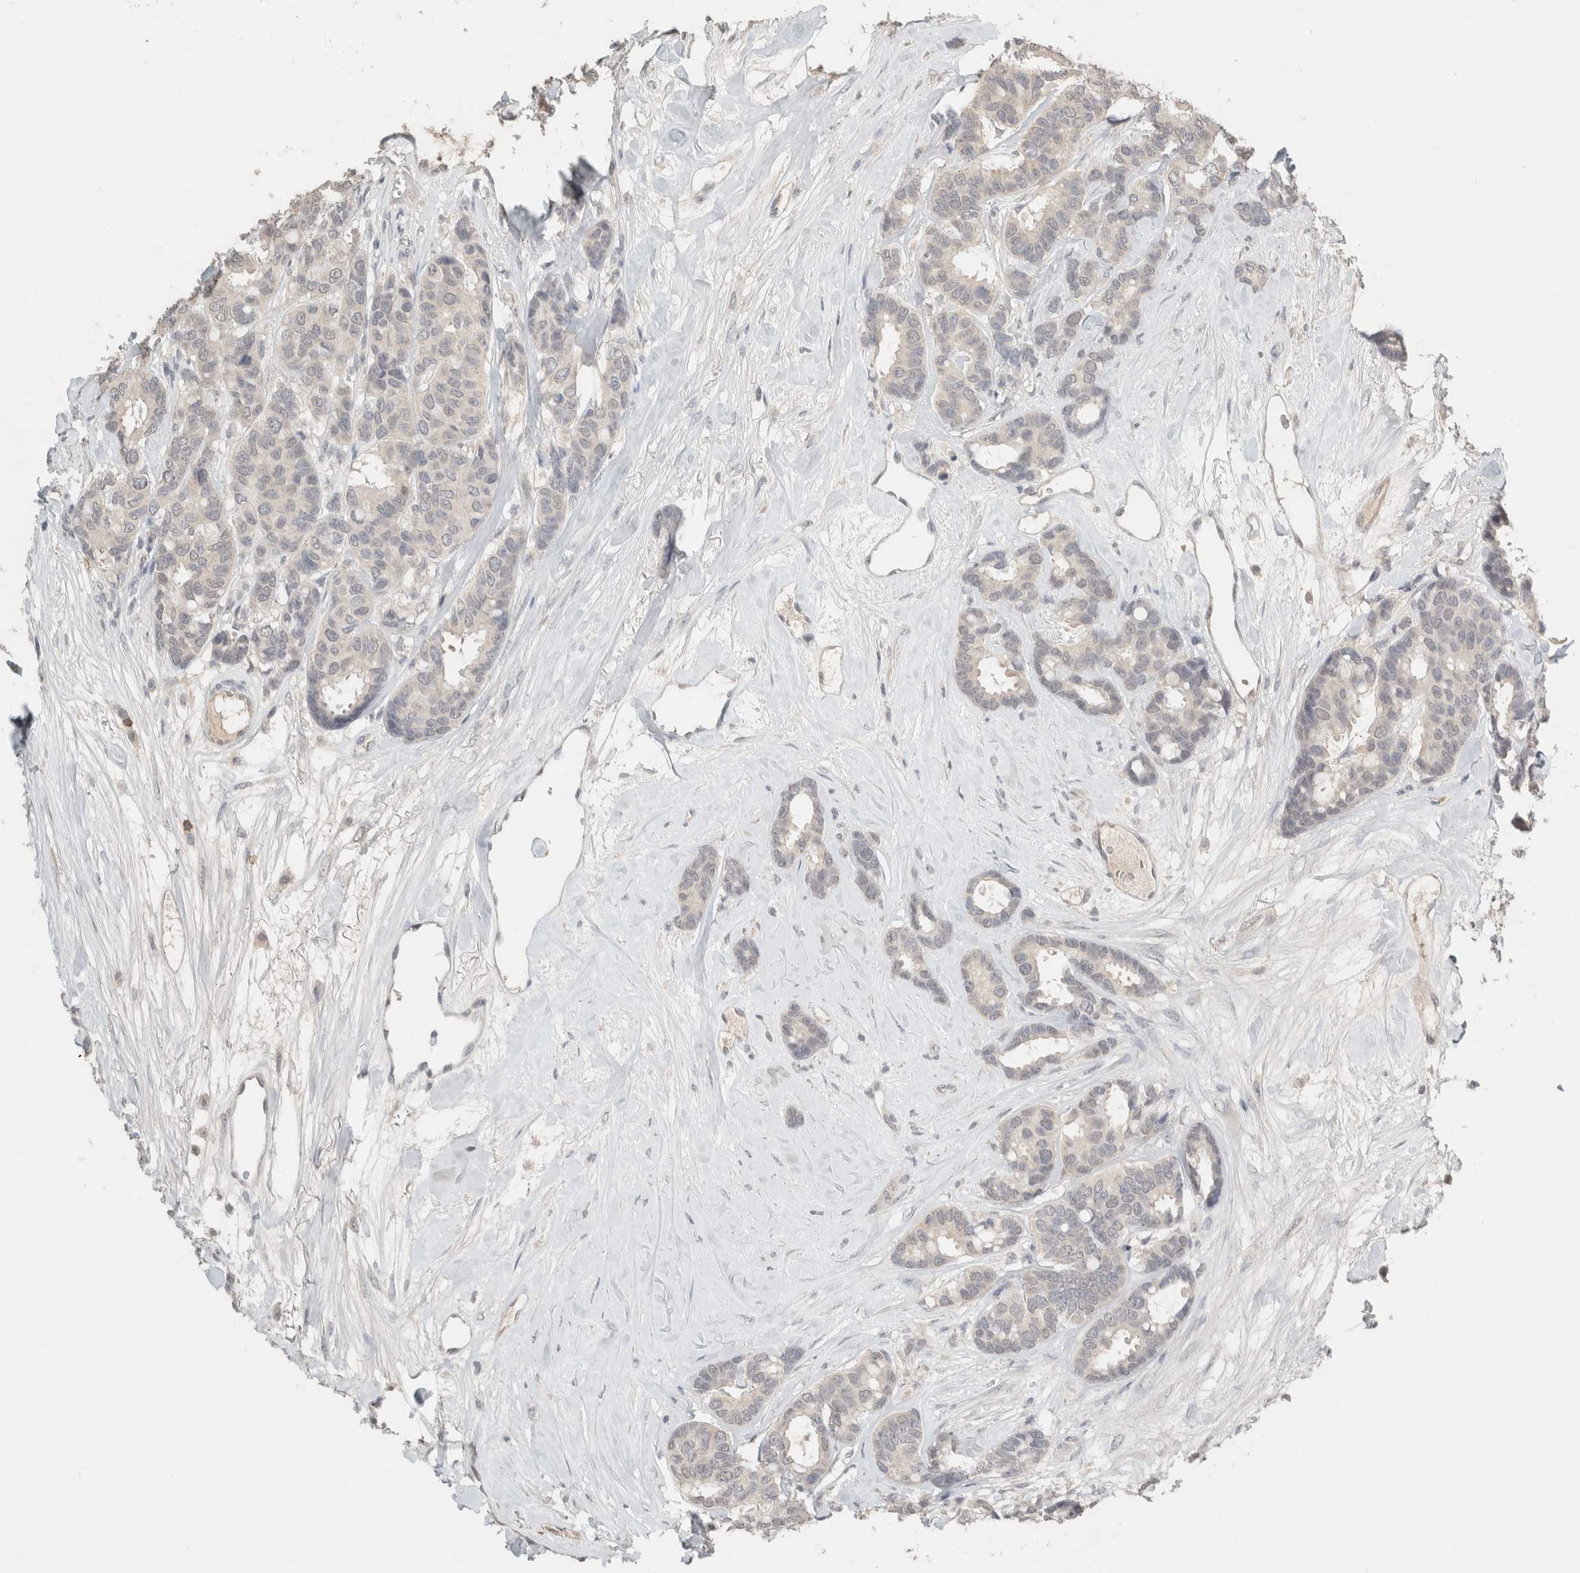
{"staining": {"intensity": "negative", "quantity": "none", "location": "none"}, "tissue": "breast cancer", "cell_type": "Tumor cells", "image_type": "cancer", "snomed": [{"axis": "morphology", "description": "Duct carcinoma"}, {"axis": "topography", "description": "Breast"}], "caption": "Image shows no significant protein staining in tumor cells of breast cancer (infiltrating ductal carcinoma).", "gene": "TRAT1", "patient": {"sex": "female", "age": 87}}